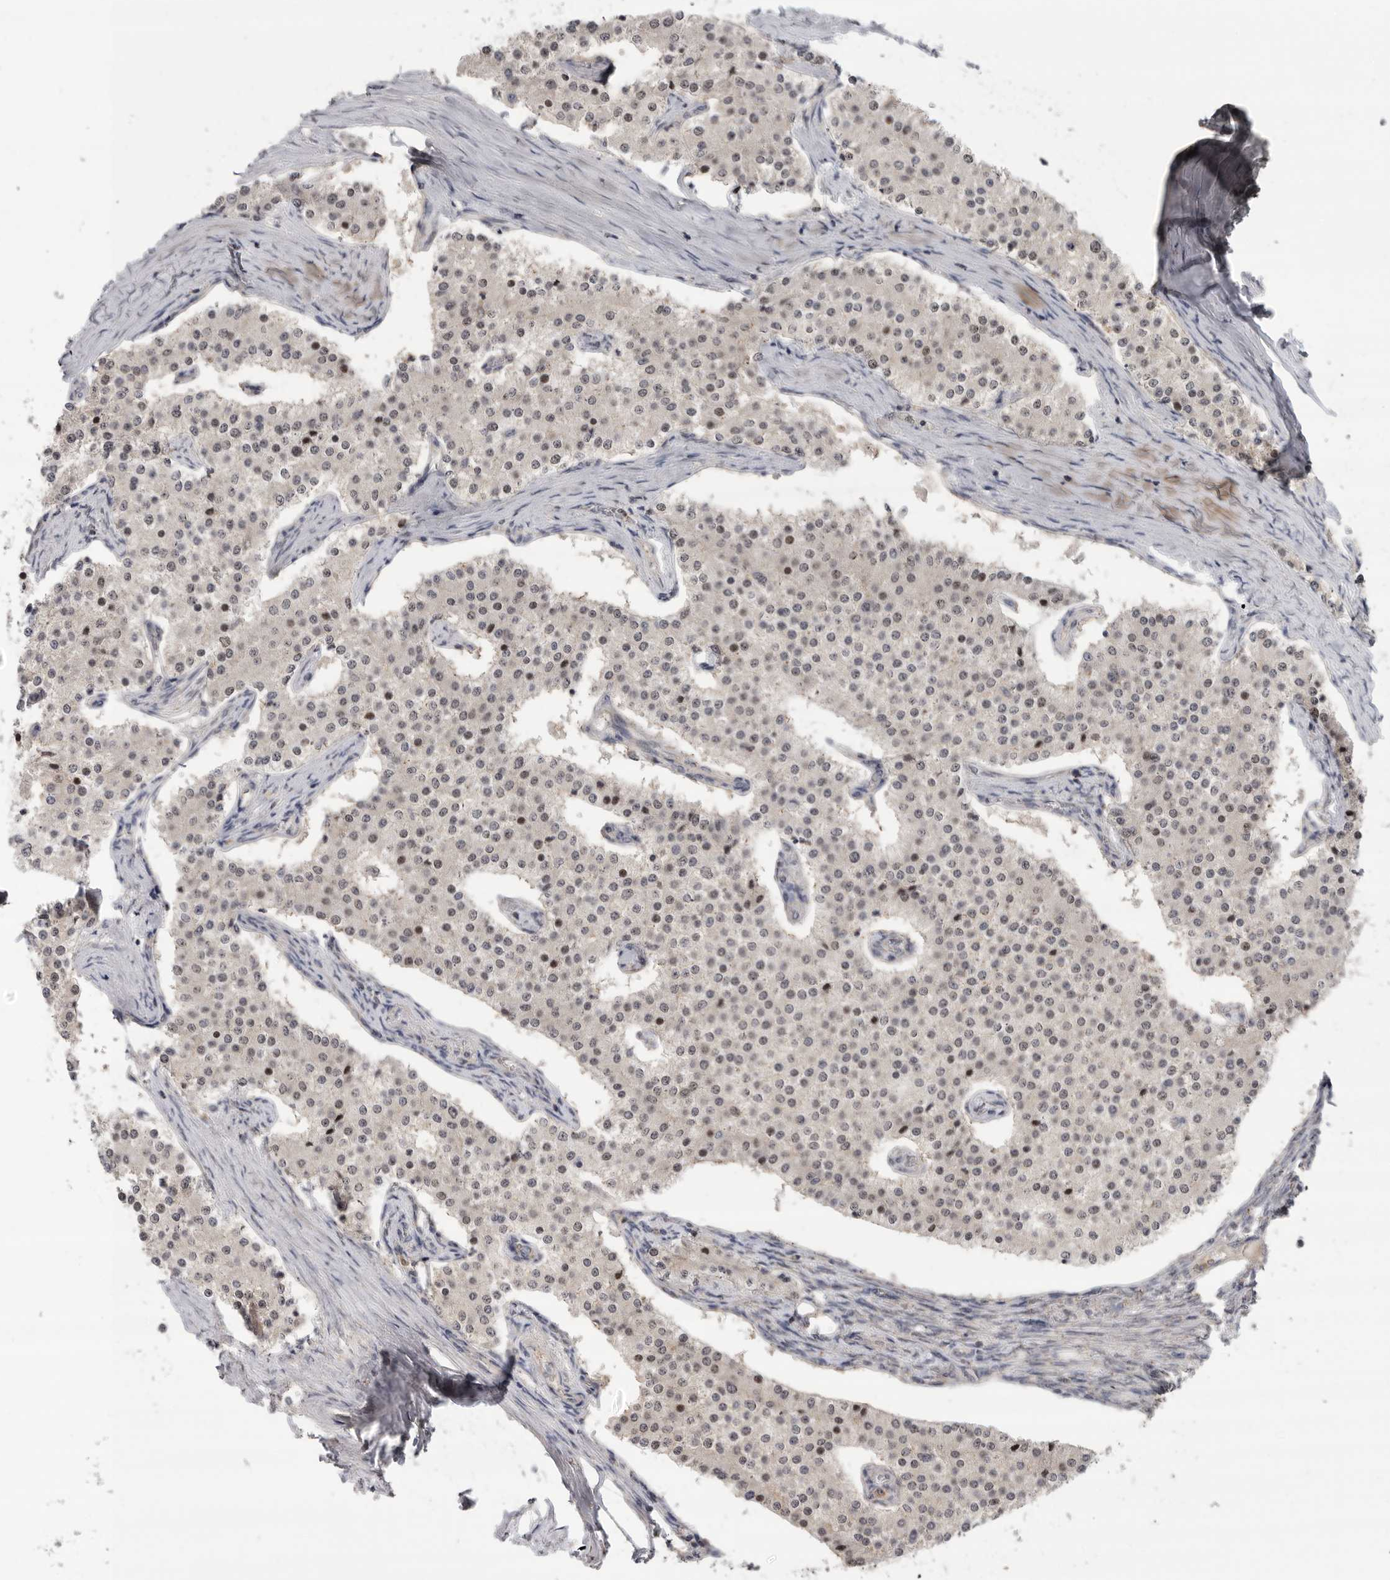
{"staining": {"intensity": "weak", "quantity": "<25%", "location": "nuclear"}, "tissue": "carcinoid", "cell_type": "Tumor cells", "image_type": "cancer", "snomed": [{"axis": "morphology", "description": "Carcinoid, malignant, NOS"}, {"axis": "topography", "description": "Colon"}], "caption": "Tumor cells show no significant staining in malignant carcinoid.", "gene": "KLK5", "patient": {"sex": "female", "age": 52}}